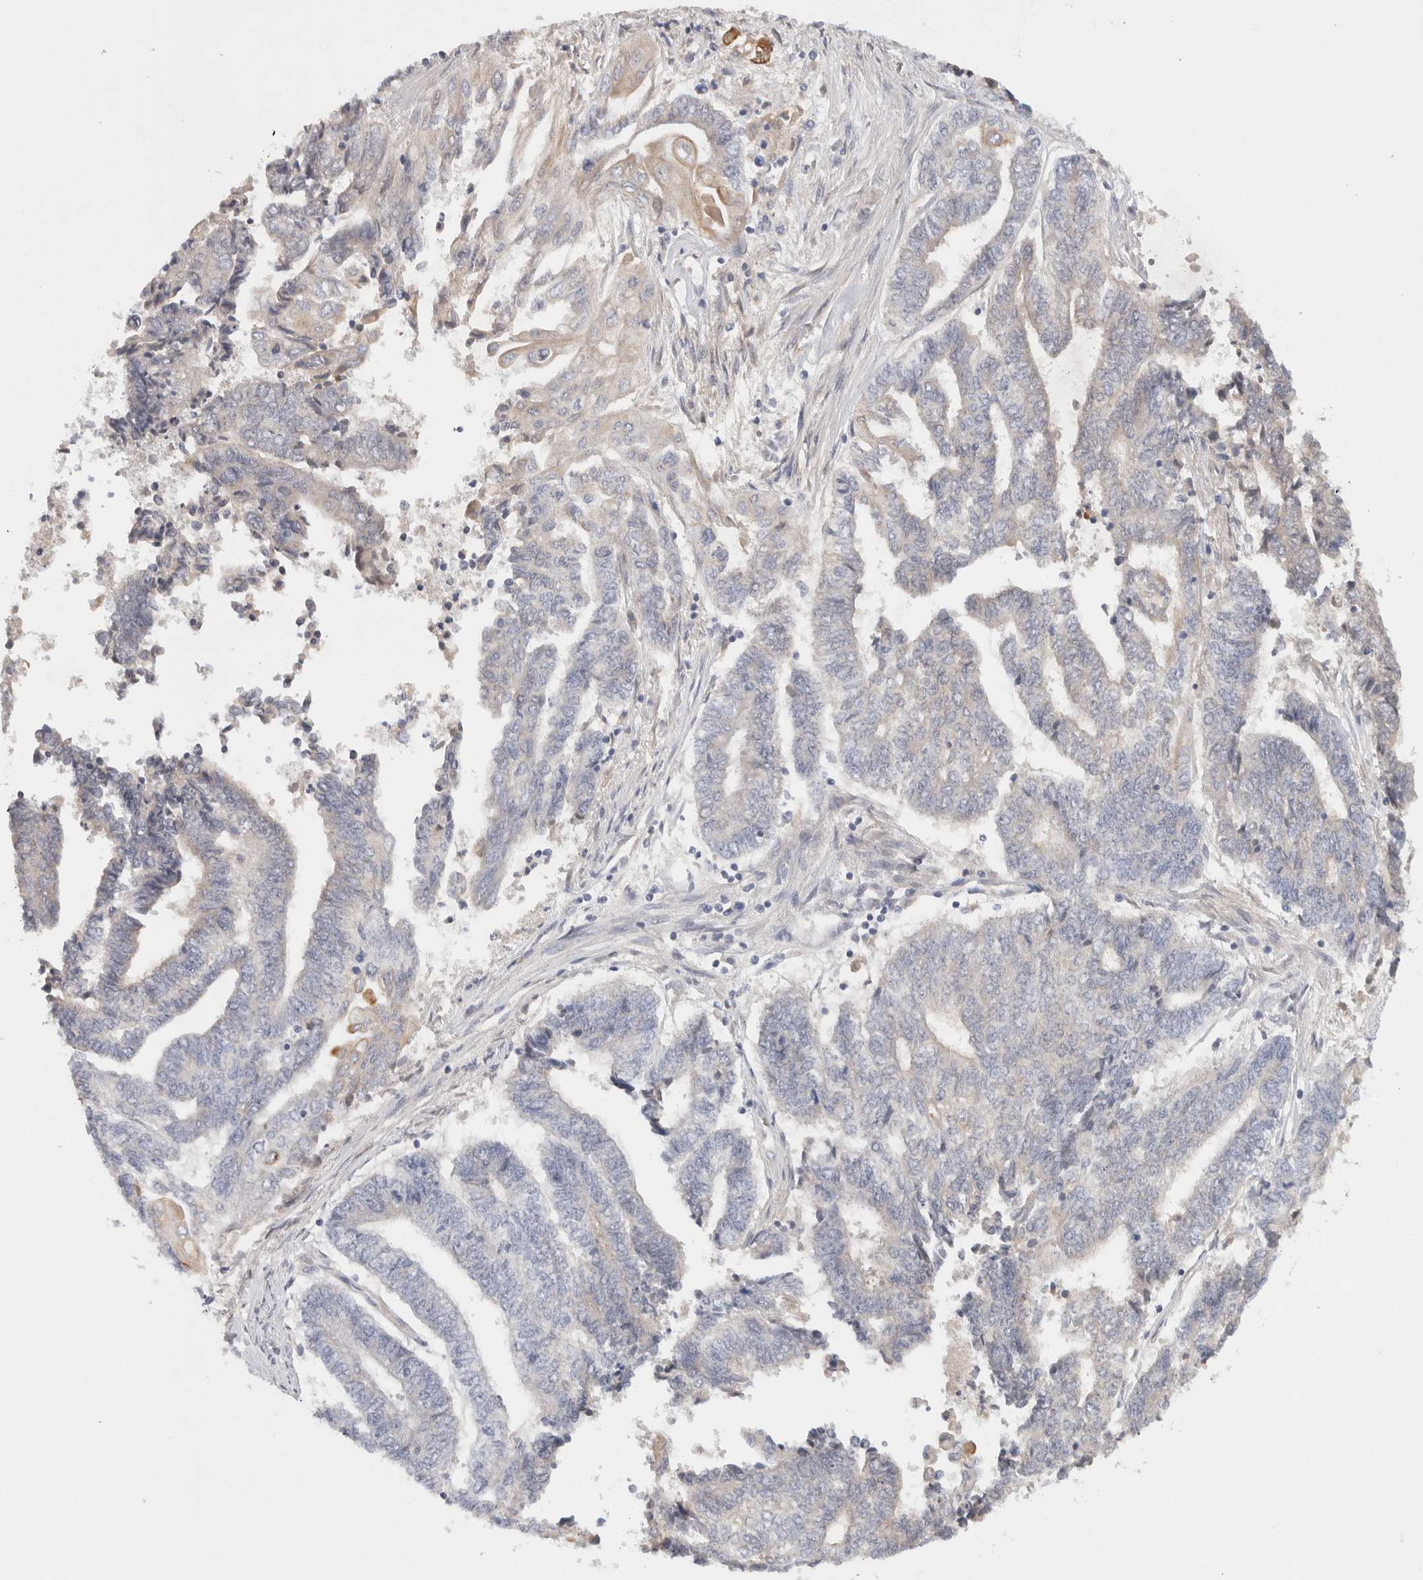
{"staining": {"intensity": "weak", "quantity": "<25%", "location": "cytoplasmic/membranous"}, "tissue": "endometrial cancer", "cell_type": "Tumor cells", "image_type": "cancer", "snomed": [{"axis": "morphology", "description": "Adenocarcinoma, NOS"}, {"axis": "topography", "description": "Uterus"}, {"axis": "topography", "description": "Endometrium"}], "caption": "Immunohistochemistry (IHC) image of neoplastic tissue: human endometrial cancer (adenocarcinoma) stained with DAB (3,3'-diaminobenzidine) exhibits no significant protein expression in tumor cells. Nuclei are stained in blue.", "gene": "STK31", "patient": {"sex": "female", "age": 70}}